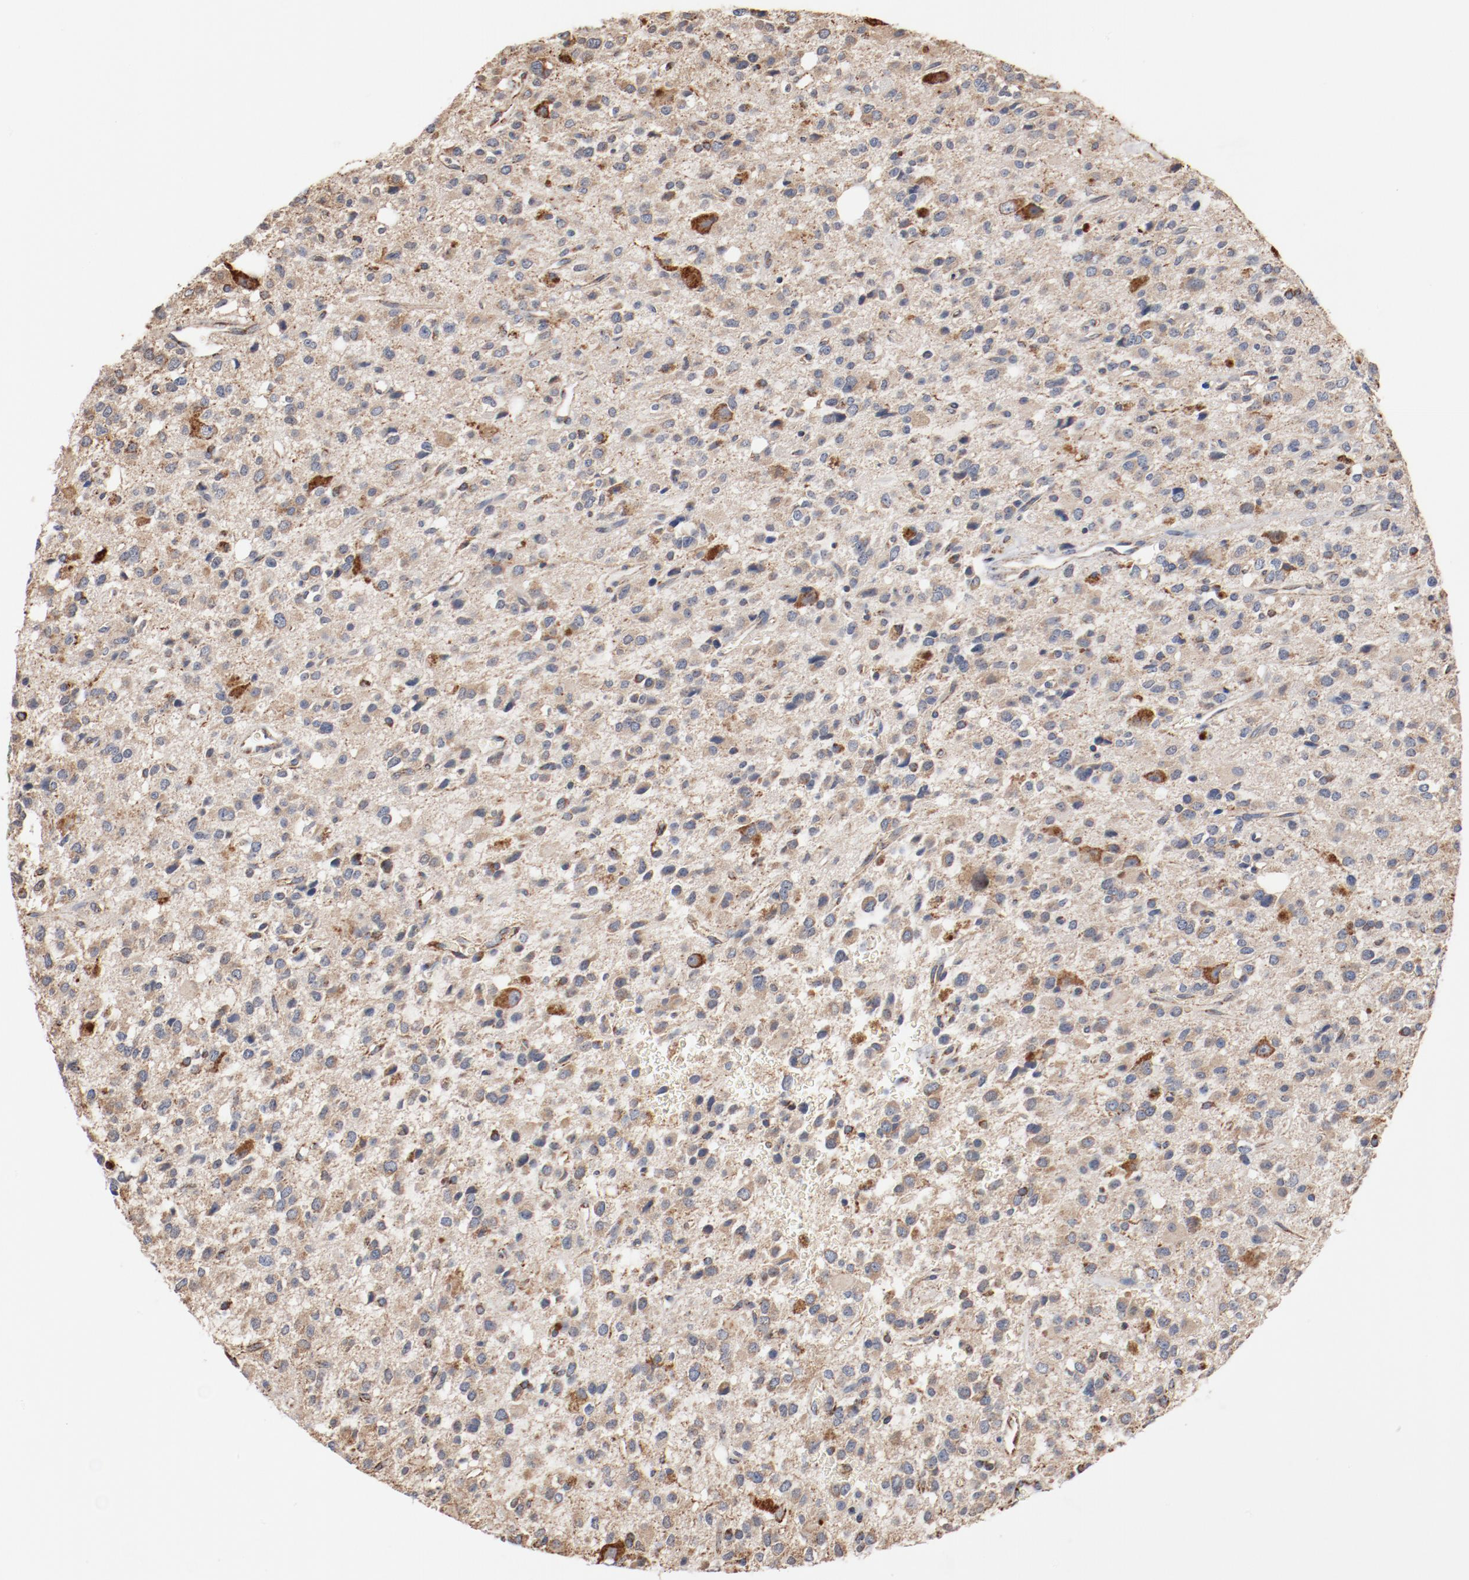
{"staining": {"intensity": "moderate", "quantity": ">75%", "location": "cytoplasmic/membranous"}, "tissue": "glioma", "cell_type": "Tumor cells", "image_type": "cancer", "snomed": [{"axis": "morphology", "description": "Glioma, malignant, High grade"}, {"axis": "topography", "description": "Brain"}], "caption": "Immunohistochemistry (IHC) micrograph of neoplastic tissue: human glioma stained using immunohistochemistry (IHC) demonstrates medium levels of moderate protein expression localized specifically in the cytoplasmic/membranous of tumor cells, appearing as a cytoplasmic/membranous brown color.", "gene": "NDUFS4", "patient": {"sex": "male", "age": 47}}